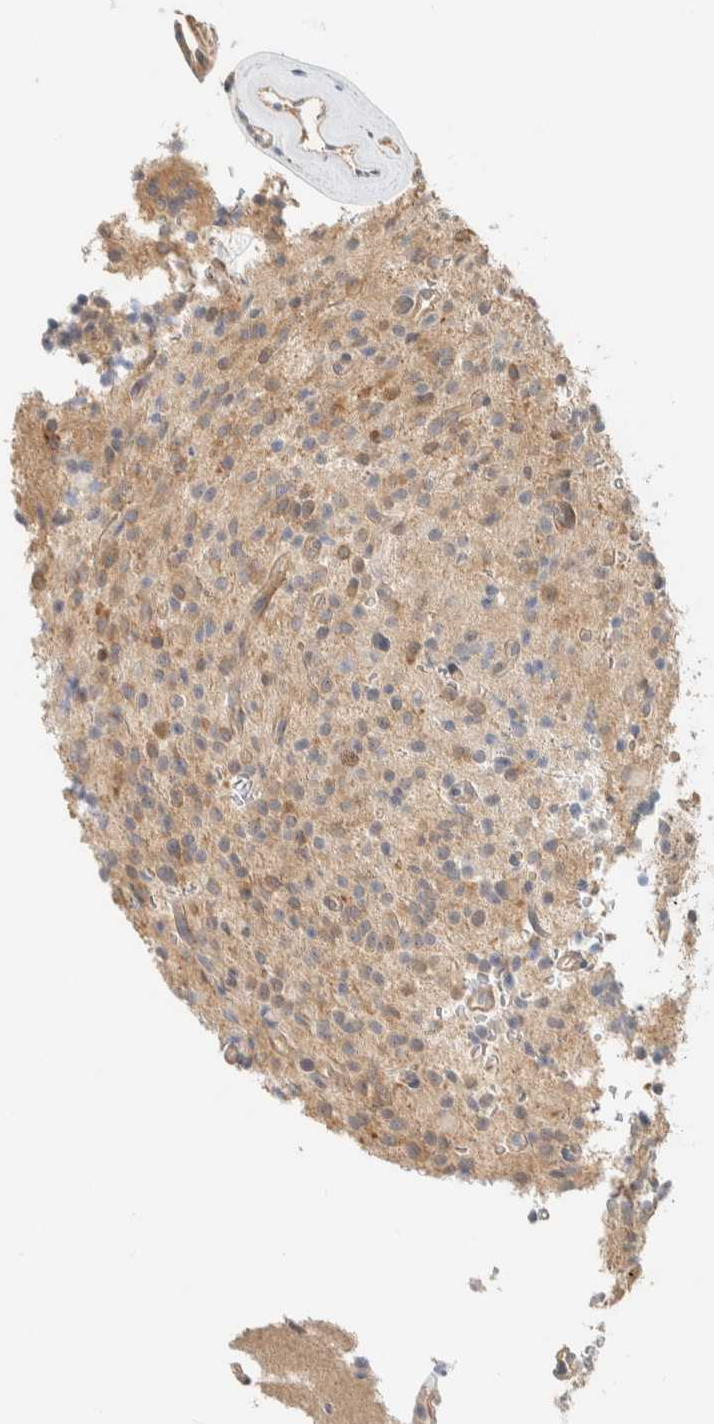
{"staining": {"intensity": "weak", "quantity": "<25%", "location": "cytoplasmic/membranous"}, "tissue": "glioma", "cell_type": "Tumor cells", "image_type": "cancer", "snomed": [{"axis": "morphology", "description": "Glioma, malignant, High grade"}, {"axis": "topography", "description": "Brain"}], "caption": "Tumor cells show no significant staining in high-grade glioma (malignant). (Brightfield microscopy of DAB (3,3'-diaminobenzidine) immunohistochemistry at high magnification).", "gene": "RAB11FIP1", "patient": {"sex": "male", "age": 34}}